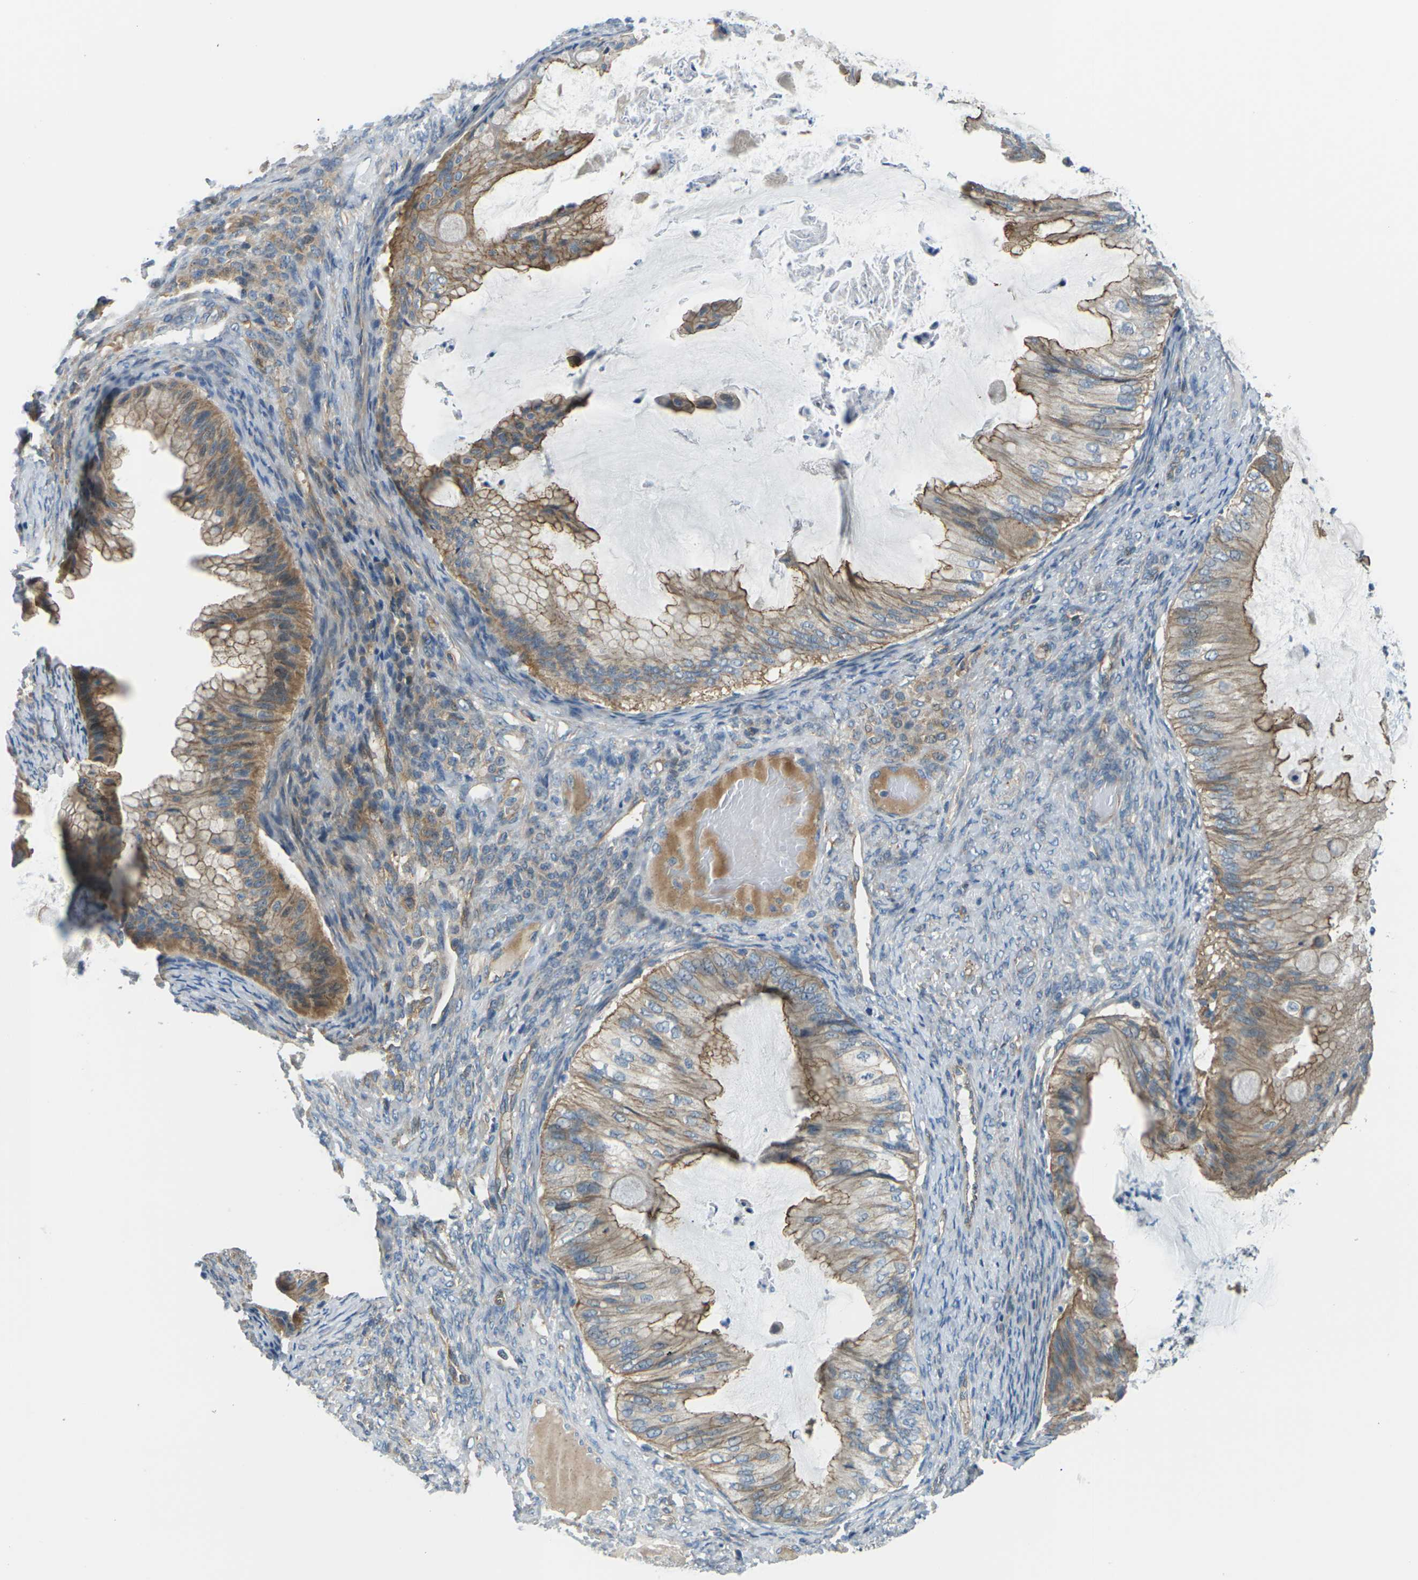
{"staining": {"intensity": "moderate", "quantity": ">75%", "location": "cytoplasmic/membranous"}, "tissue": "ovarian cancer", "cell_type": "Tumor cells", "image_type": "cancer", "snomed": [{"axis": "morphology", "description": "Cystadenocarcinoma, mucinous, NOS"}, {"axis": "topography", "description": "Ovary"}], "caption": "IHC photomicrograph of human ovarian cancer (mucinous cystadenocarcinoma) stained for a protein (brown), which displays medium levels of moderate cytoplasmic/membranous staining in approximately >75% of tumor cells.", "gene": "SLC13A3", "patient": {"sex": "female", "age": 61}}